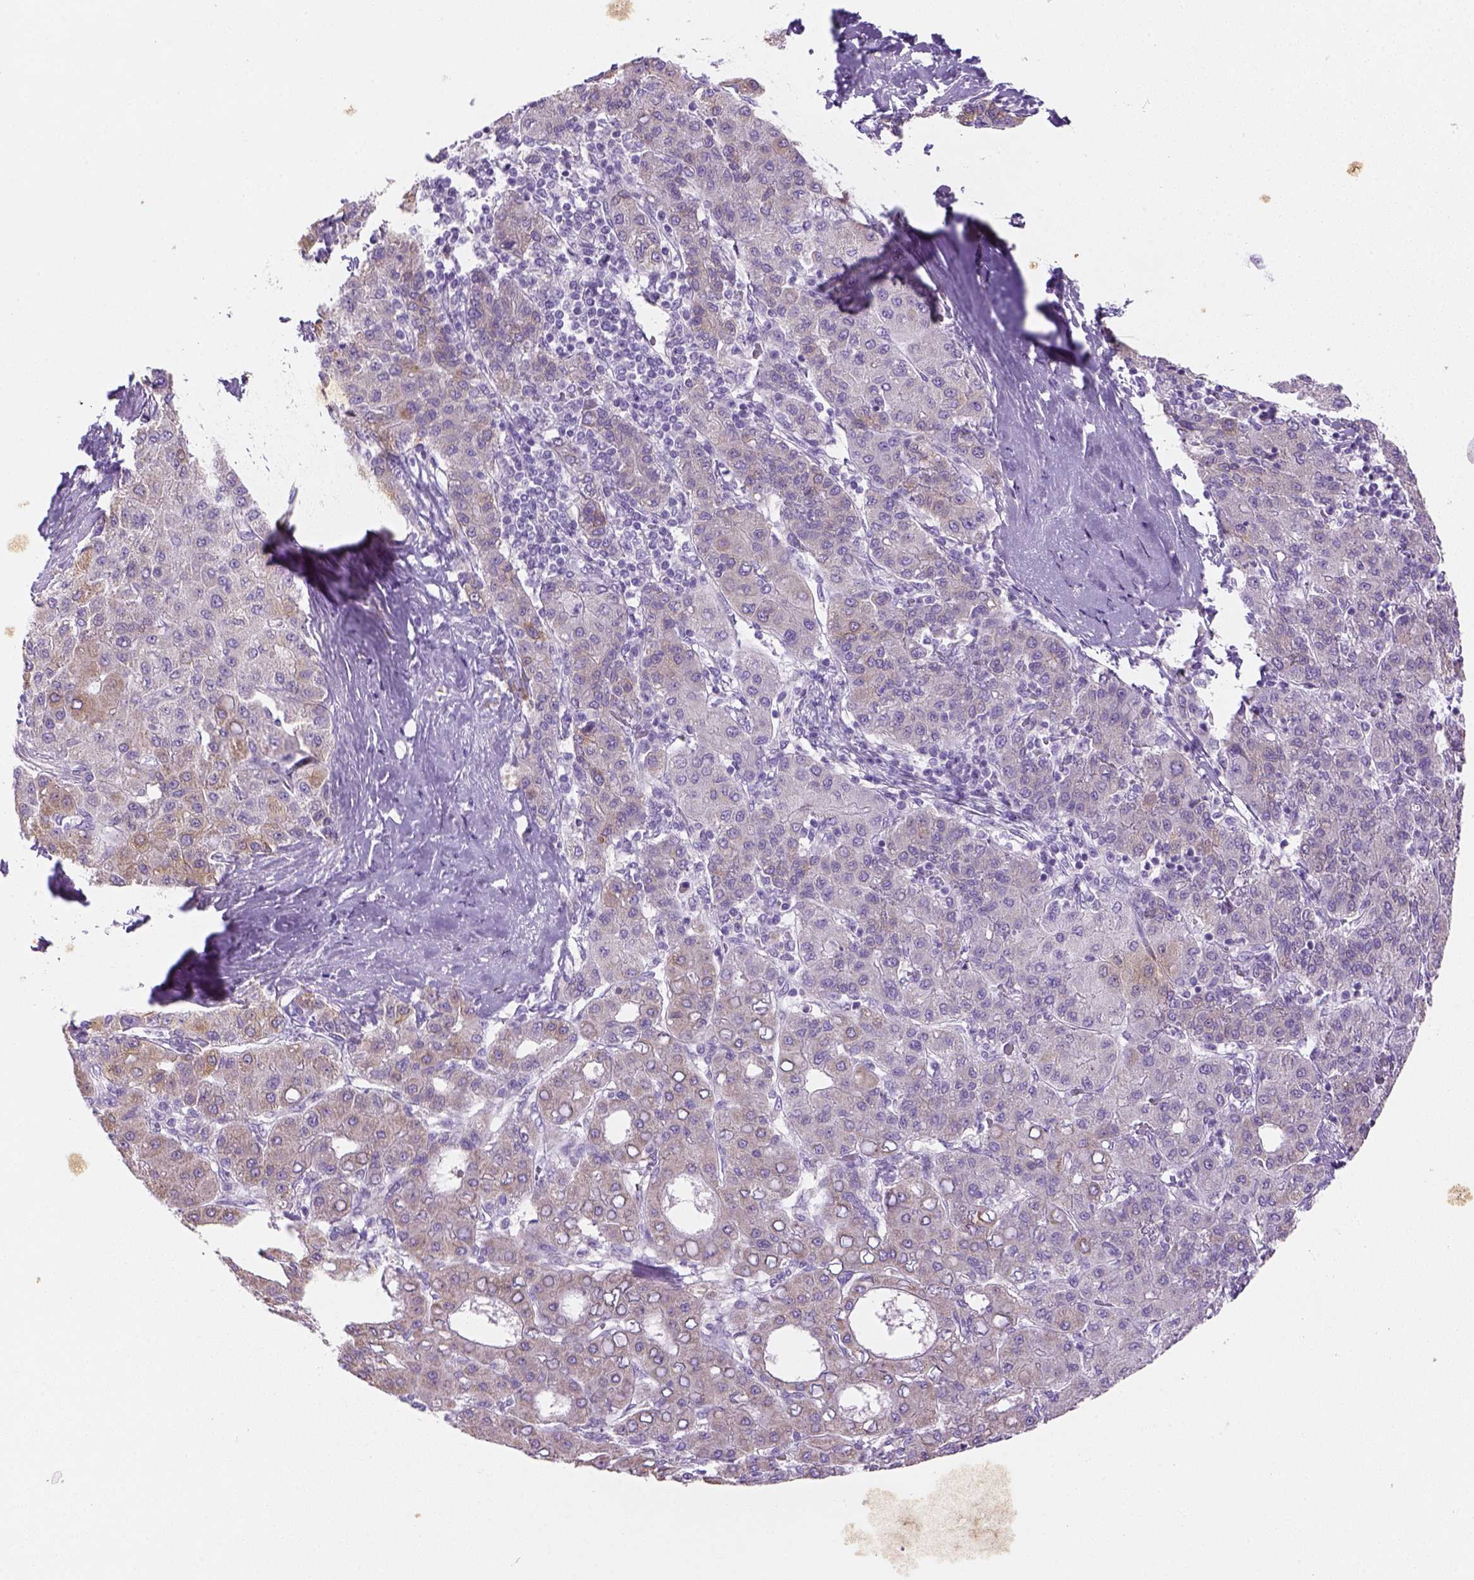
{"staining": {"intensity": "moderate", "quantity": "25%-75%", "location": "cytoplasmic/membranous"}, "tissue": "liver cancer", "cell_type": "Tumor cells", "image_type": "cancer", "snomed": [{"axis": "morphology", "description": "Carcinoma, Hepatocellular, NOS"}, {"axis": "topography", "description": "Liver"}], "caption": "High-magnification brightfield microscopy of hepatocellular carcinoma (liver) stained with DAB (brown) and counterstained with hematoxylin (blue). tumor cells exhibit moderate cytoplasmic/membranous expression is identified in about25%-75% of cells. The protein of interest is shown in brown color, while the nuclei are stained blue.", "gene": "CACNB1", "patient": {"sex": "male", "age": 65}}